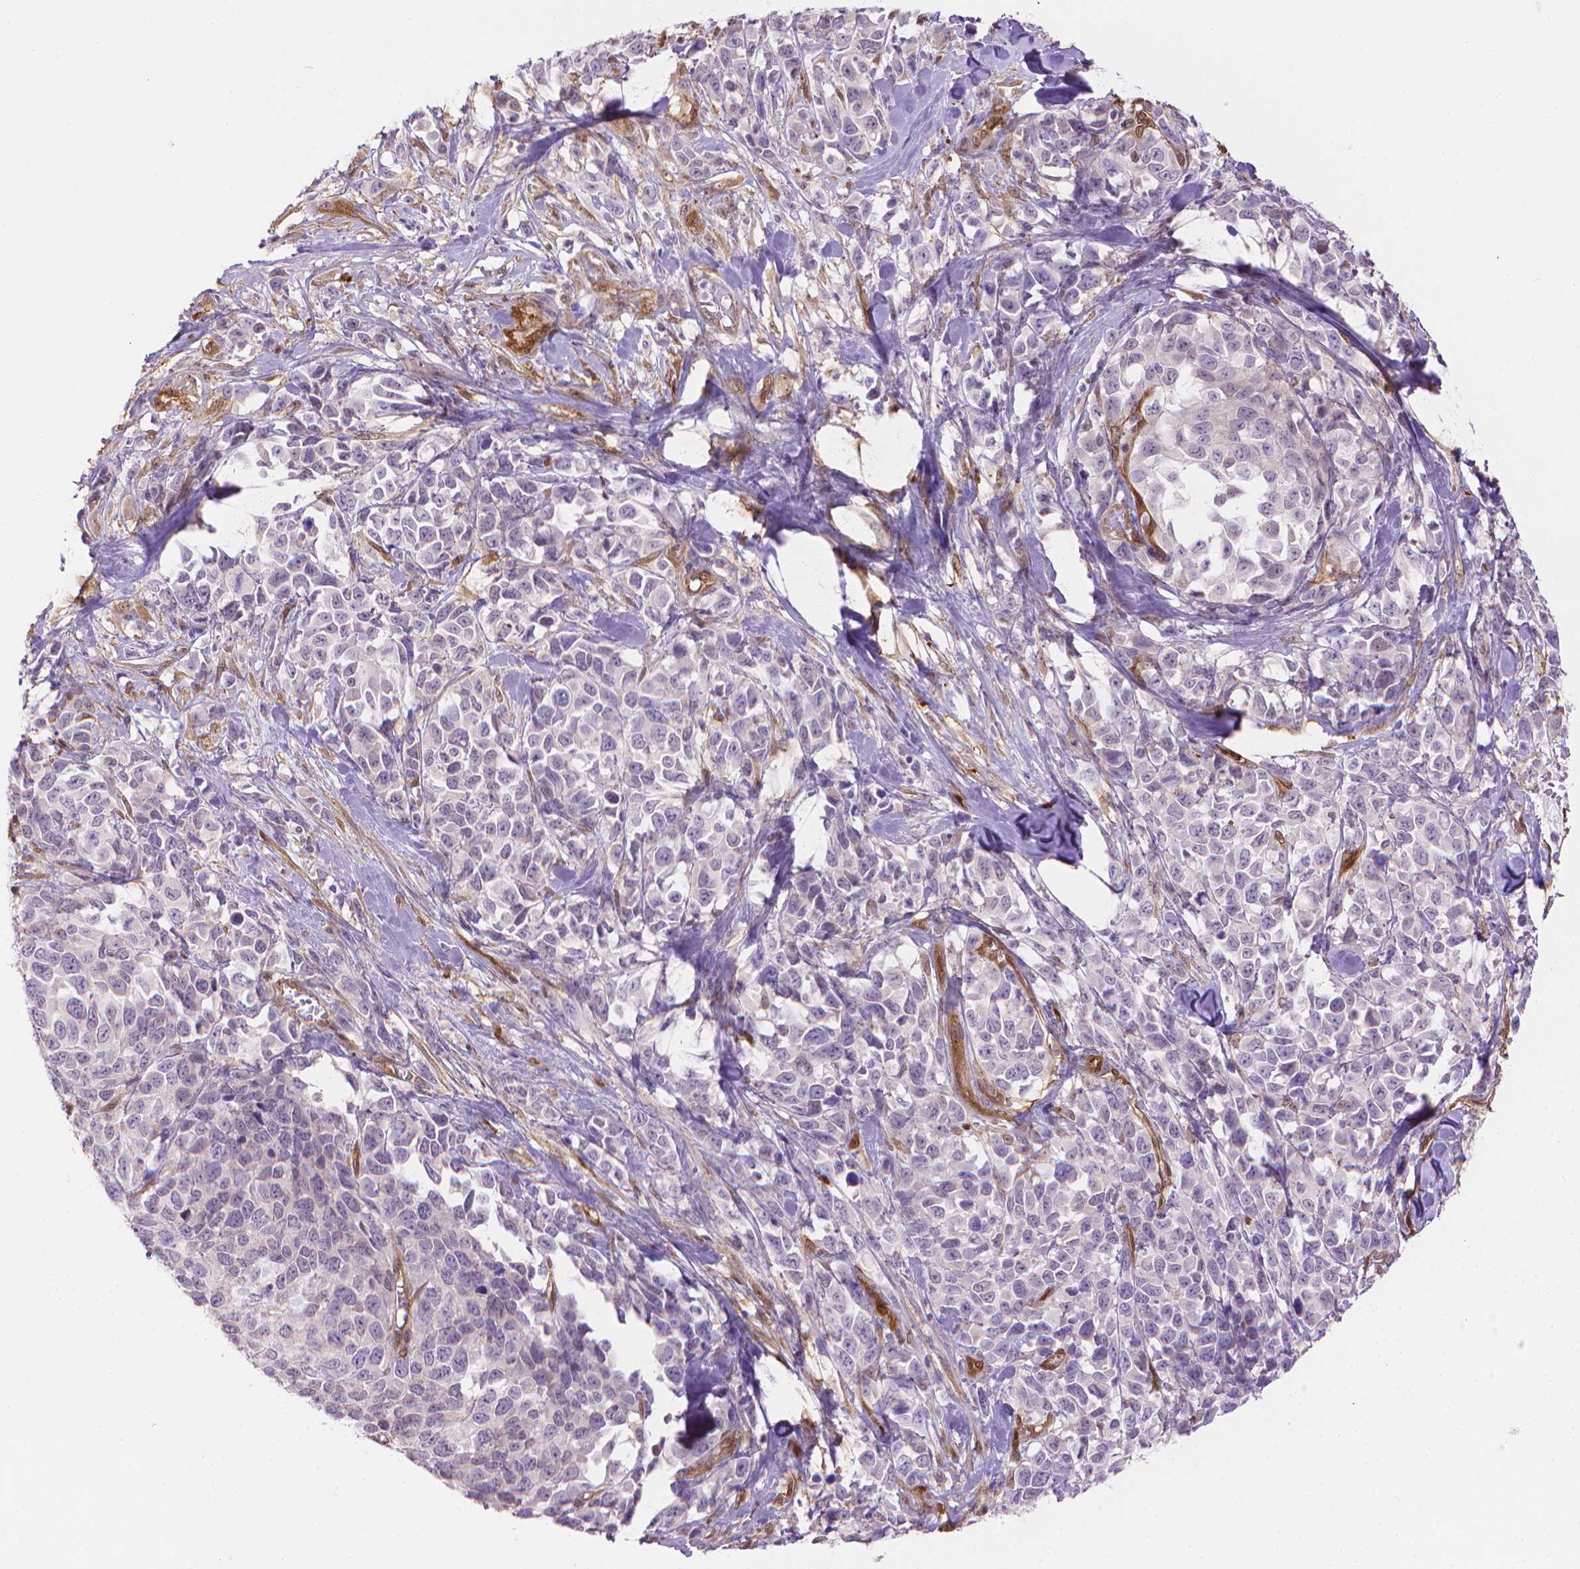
{"staining": {"intensity": "negative", "quantity": "none", "location": "none"}, "tissue": "melanoma", "cell_type": "Tumor cells", "image_type": "cancer", "snomed": [{"axis": "morphology", "description": "Malignant melanoma, Metastatic site"}, {"axis": "topography", "description": "Skin"}], "caption": "High magnification brightfield microscopy of malignant melanoma (metastatic site) stained with DAB (brown) and counterstained with hematoxylin (blue): tumor cells show no significant staining. (Stains: DAB IHC with hematoxylin counter stain, Microscopy: brightfield microscopy at high magnification).", "gene": "CLIC4", "patient": {"sex": "male", "age": 84}}